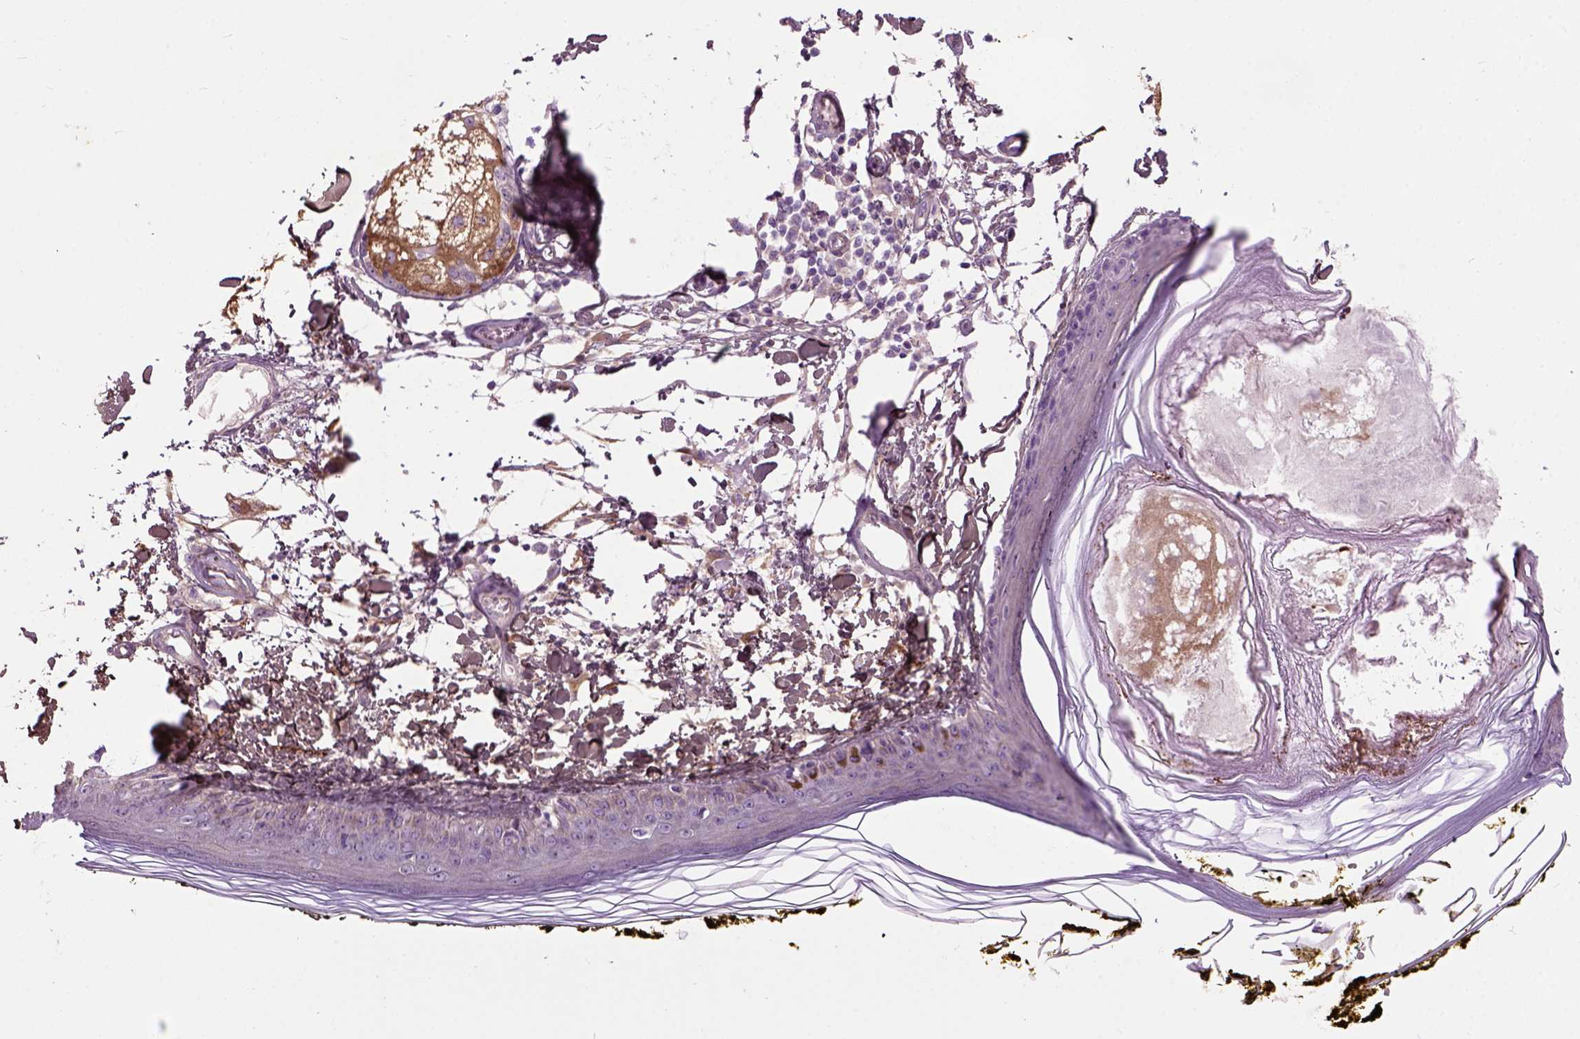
{"staining": {"intensity": "moderate", "quantity": ">75%", "location": "cytoplasmic/membranous"}, "tissue": "skin", "cell_type": "Fibroblasts", "image_type": "normal", "snomed": [{"axis": "morphology", "description": "Normal tissue, NOS"}, {"axis": "topography", "description": "Skin"}], "caption": "Moderate cytoplasmic/membranous protein staining is identified in about >75% of fibroblasts in skin.", "gene": "MAPT", "patient": {"sex": "male", "age": 76}}